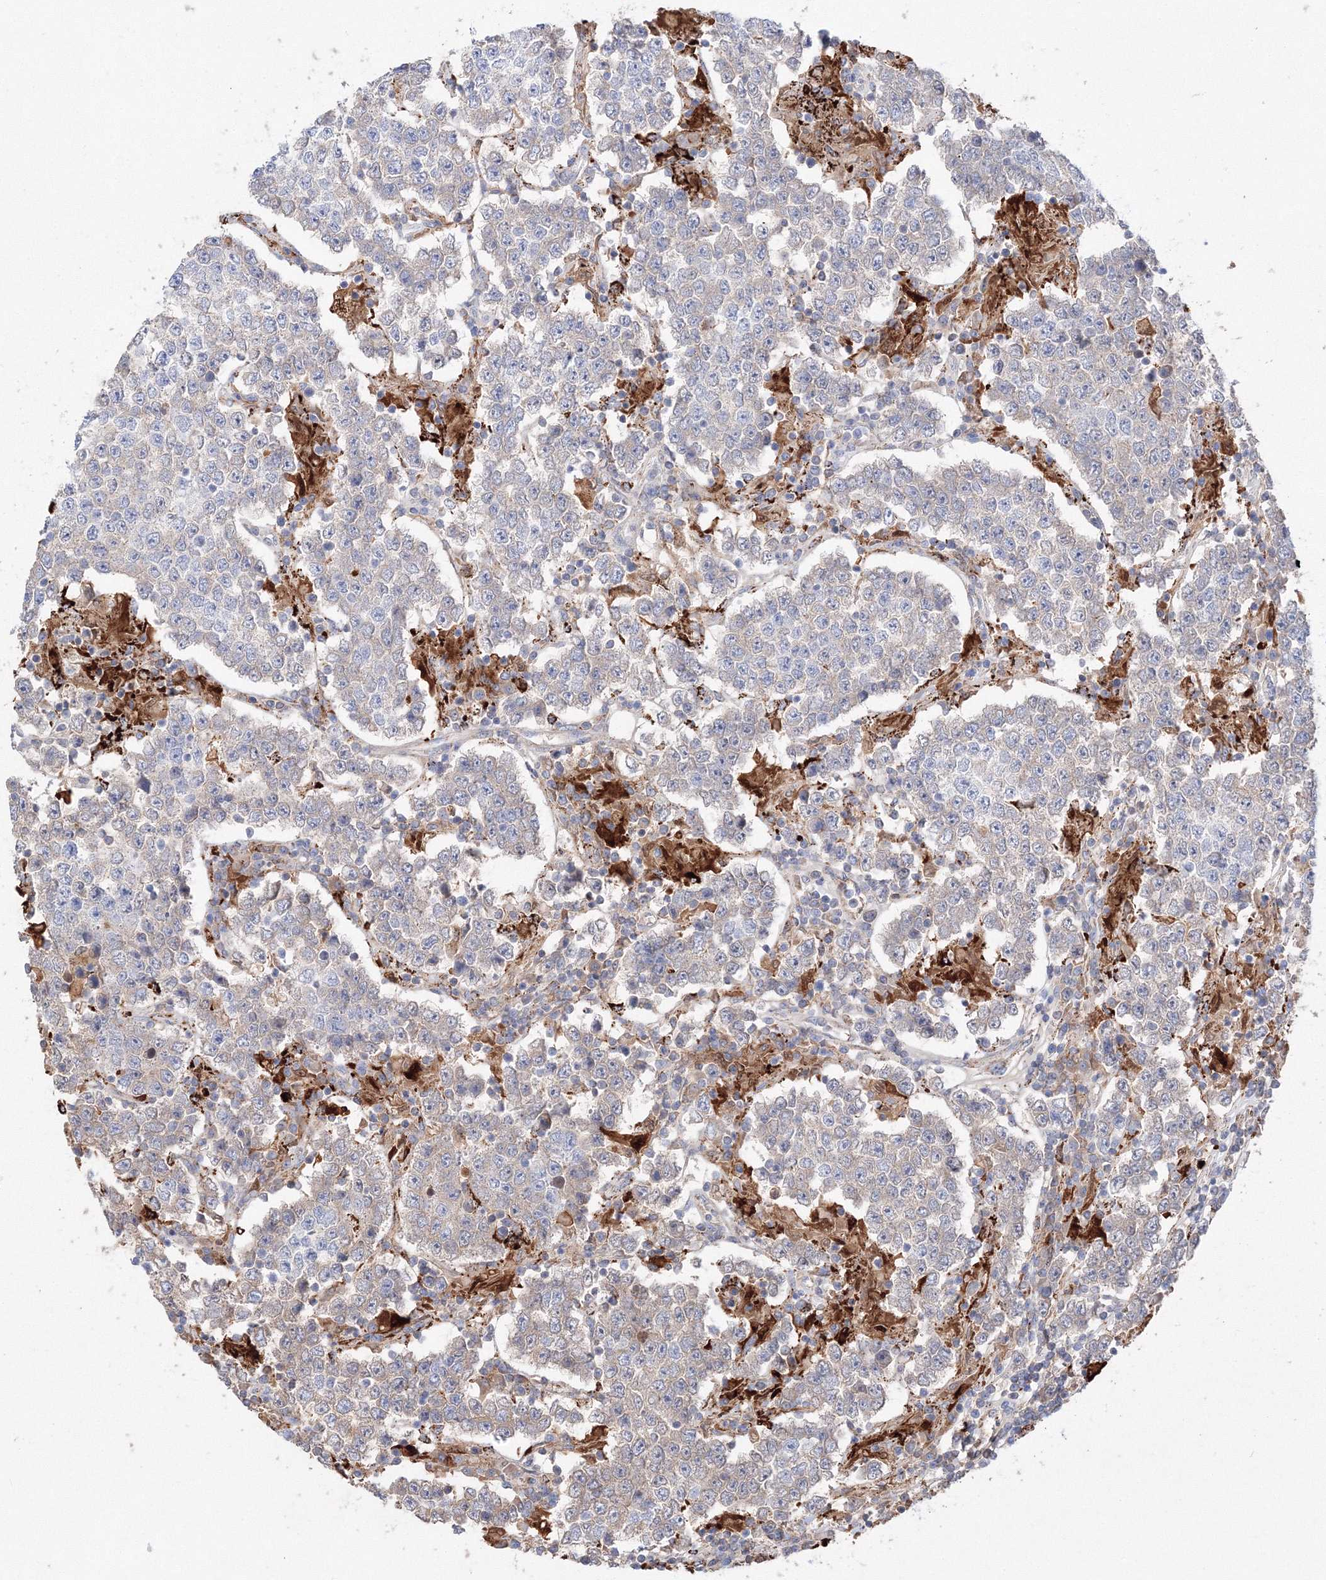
{"staining": {"intensity": "negative", "quantity": "none", "location": "none"}, "tissue": "testis cancer", "cell_type": "Tumor cells", "image_type": "cancer", "snomed": [{"axis": "morphology", "description": "Normal tissue, NOS"}, {"axis": "morphology", "description": "Urothelial carcinoma, High grade"}, {"axis": "morphology", "description": "Seminoma, NOS"}, {"axis": "morphology", "description": "Carcinoma, Embryonal, NOS"}, {"axis": "topography", "description": "Urinary bladder"}, {"axis": "topography", "description": "Testis"}], "caption": "DAB (3,3'-diaminobenzidine) immunohistochemical staining of testis high-grade urothelial carcinoma reveals no significant positivity in tumor cells.", "gene": "MERTK", "patient": {"sex": "male", "age": 41}}